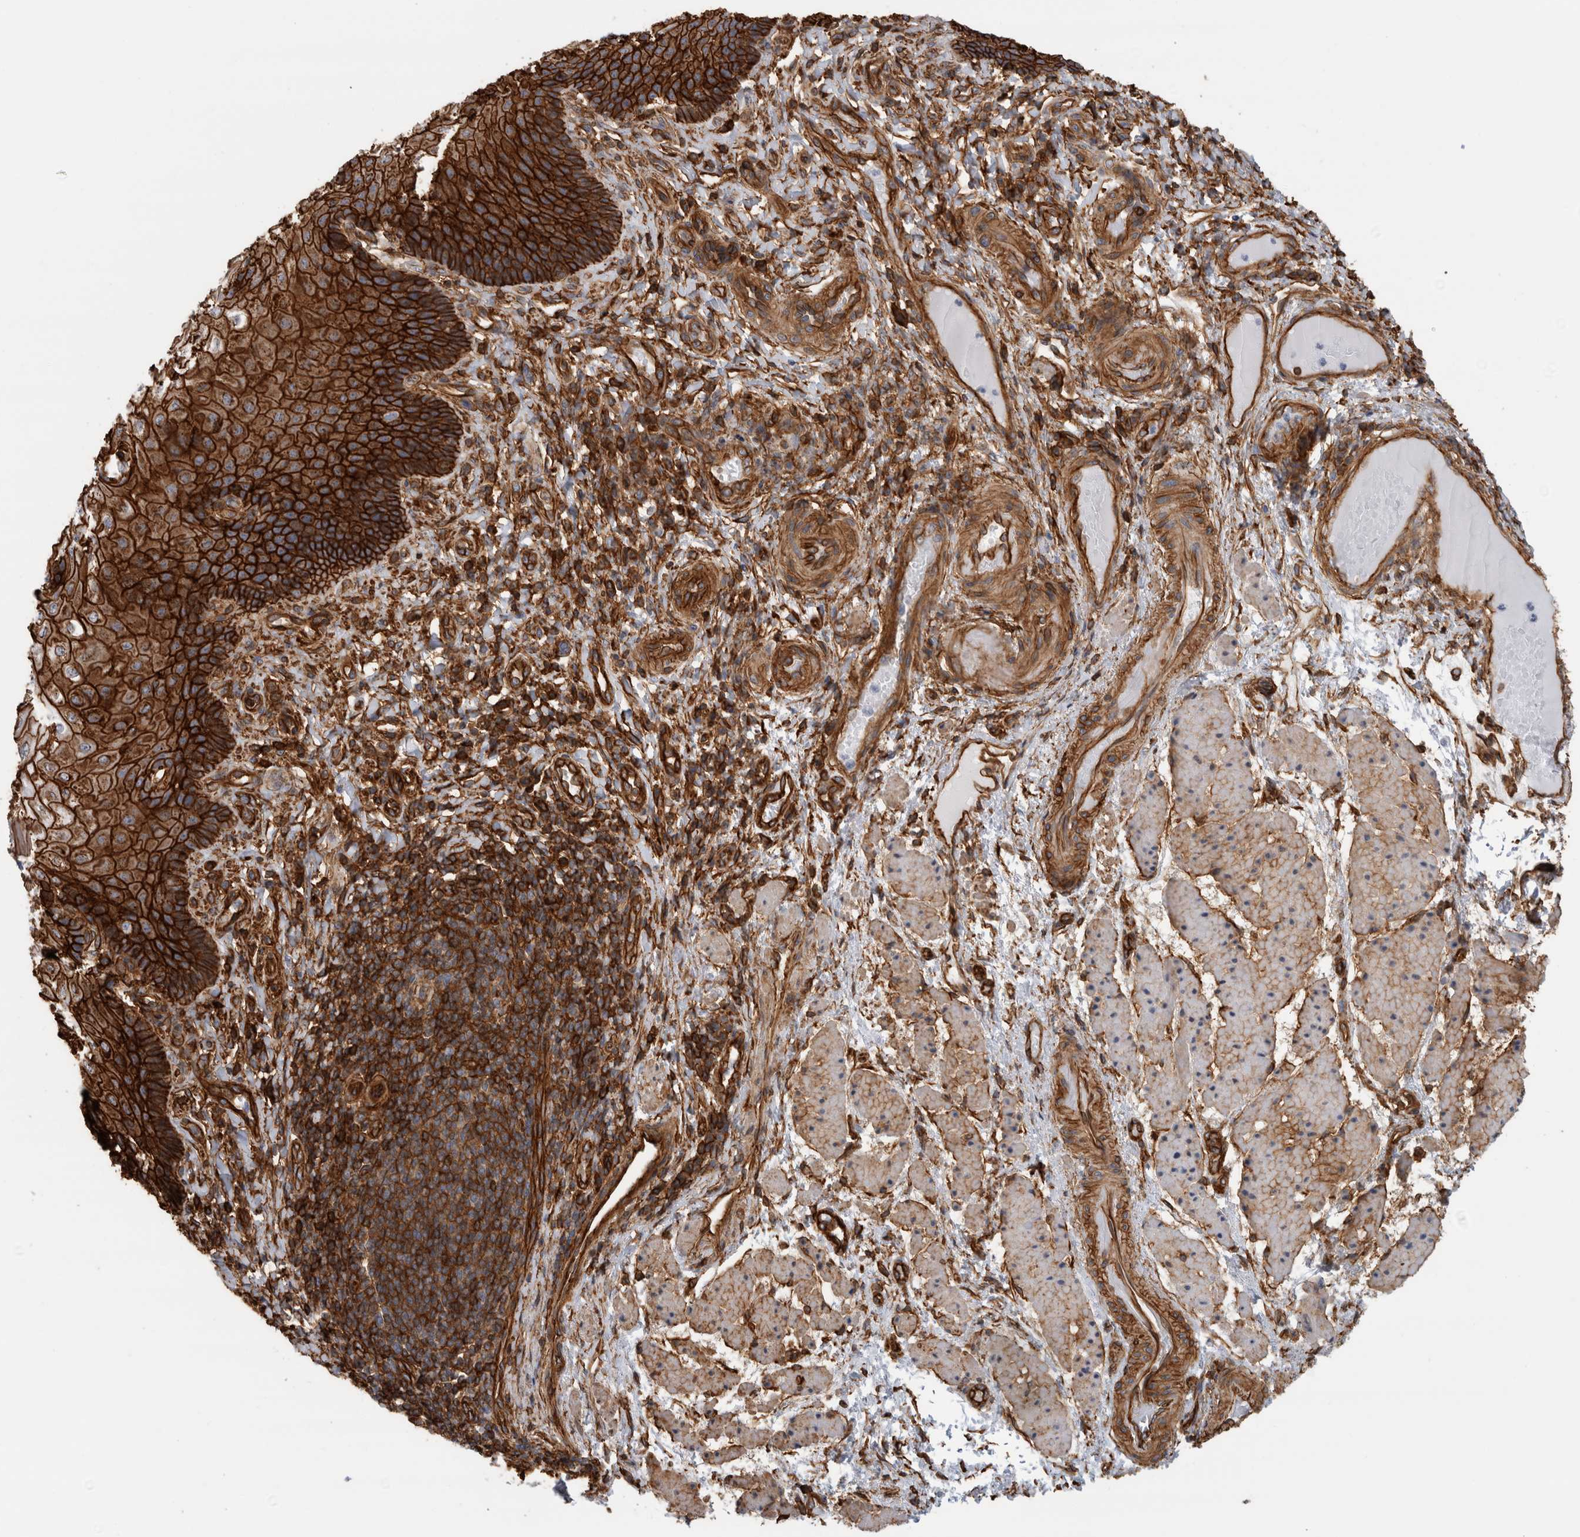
{"staining": {"intensity": "strong", "quantity": ">75%", "location": "cytoplasmic/membranous"}, "tissue": "esophagus", "cell_type": "Squamous epithelial cells", "image_type": "normal", "snomed": [{"axis": "morphology", "description": "Normal tissue, NOS"}, {"axis": "topography", "description": "Esophagus"}], "caption": "Protein expression analysis of unremarkable esophagus displays strong cytoplasmic/membranous positivity in approximately >75% of squamous epithelial cells.", "gene": "AHNAK", "patient": {"sex": "male", "age": 54}}